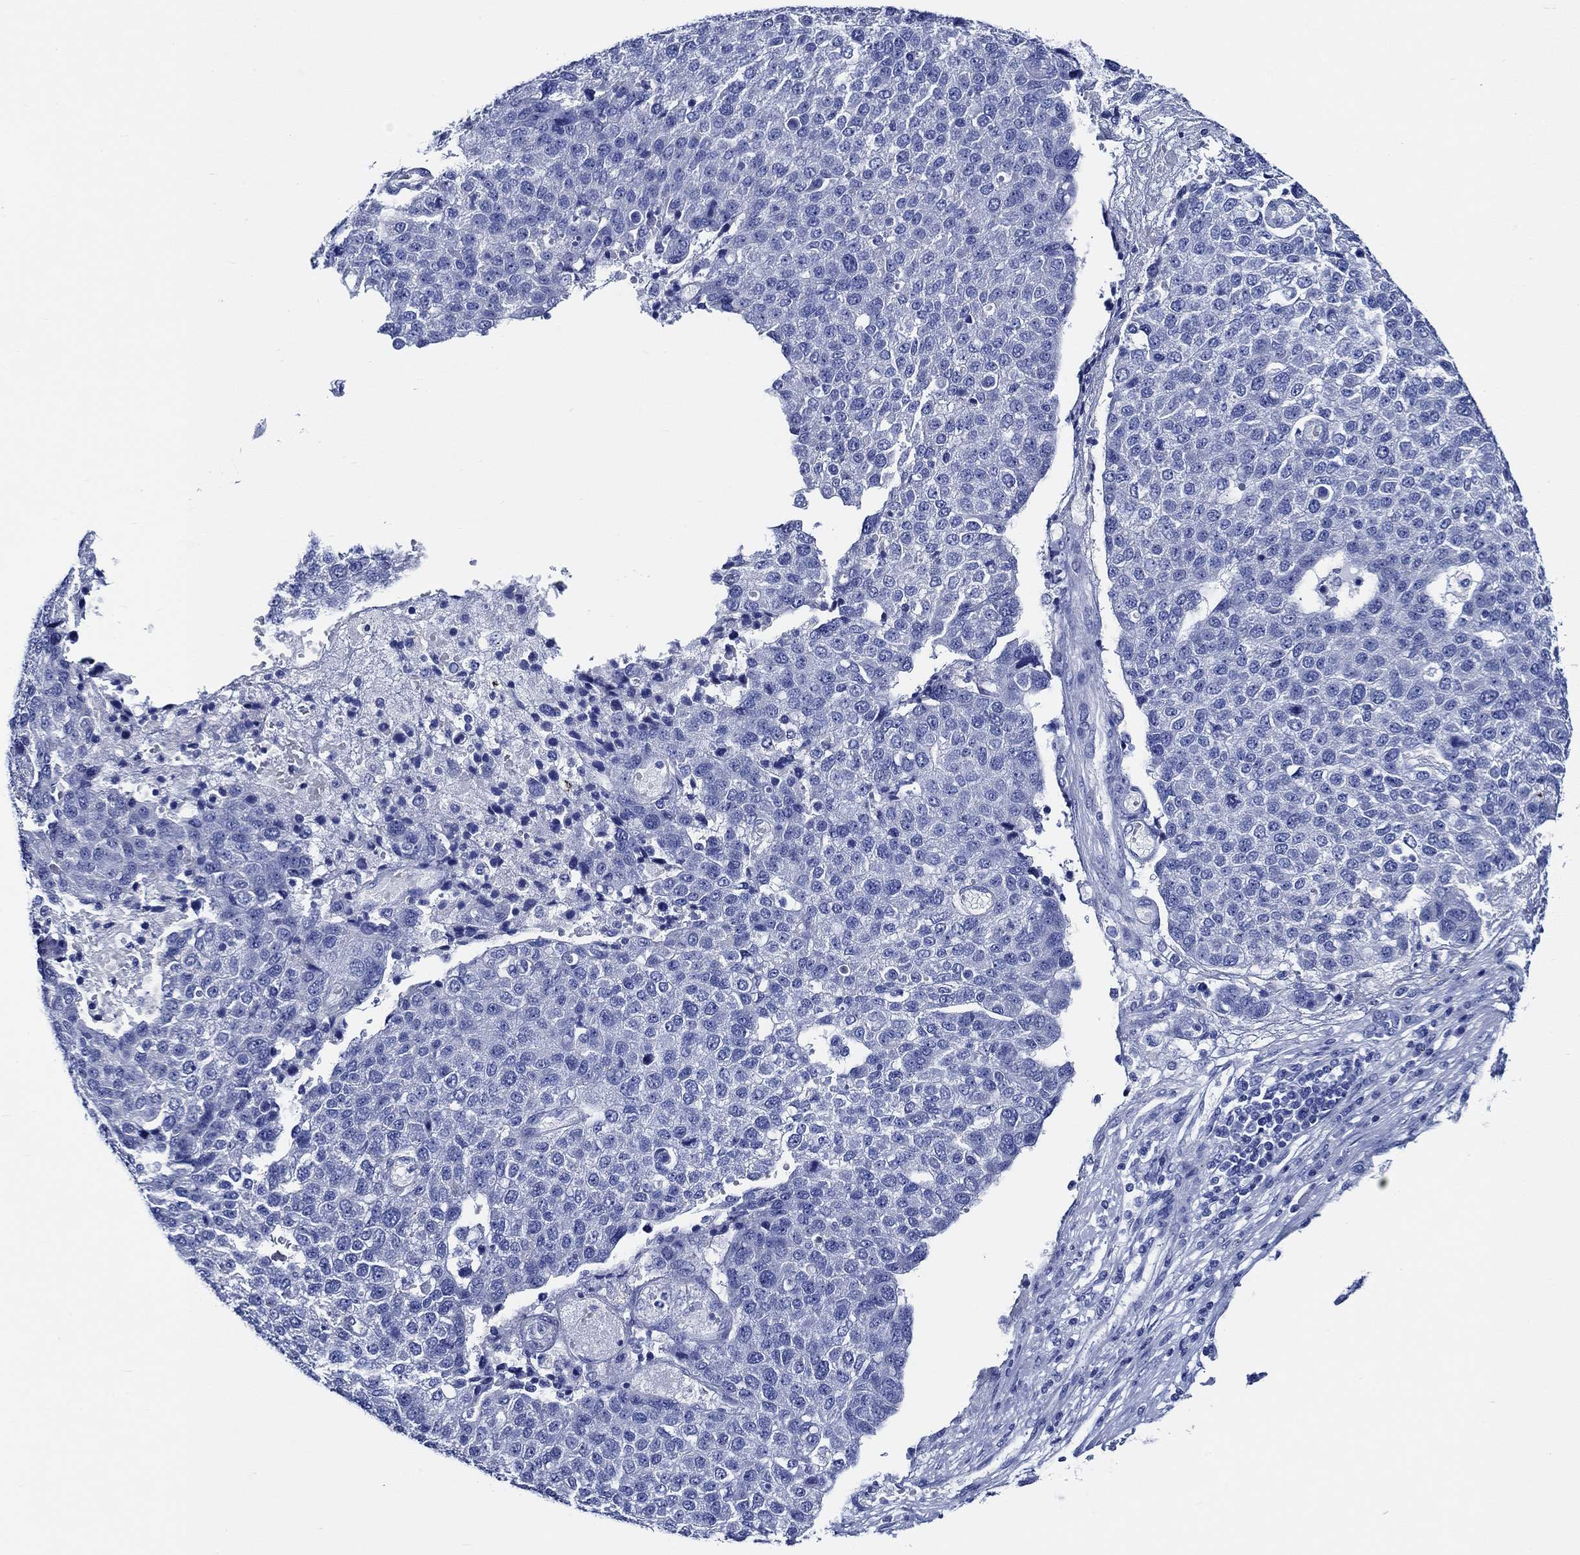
{"staining": {"intensity": "negative", "quantity": "none", "location": "none"}, "tissue": "pancreatic cancer", "cell_type": "Tumor cells", "image_type": "cancer", "snomed": [{"axis": "morphology", "description": "Adenocarcinoma, NOS"}, {"axis": "topography", "description": "Pancreas"}], "caption": "Tumor cells are negative for protein expression in human pancreatic cancer (adenocarcinoma).", "gene": "WDR62", "patient": {"sex": "female", "age": 61}}